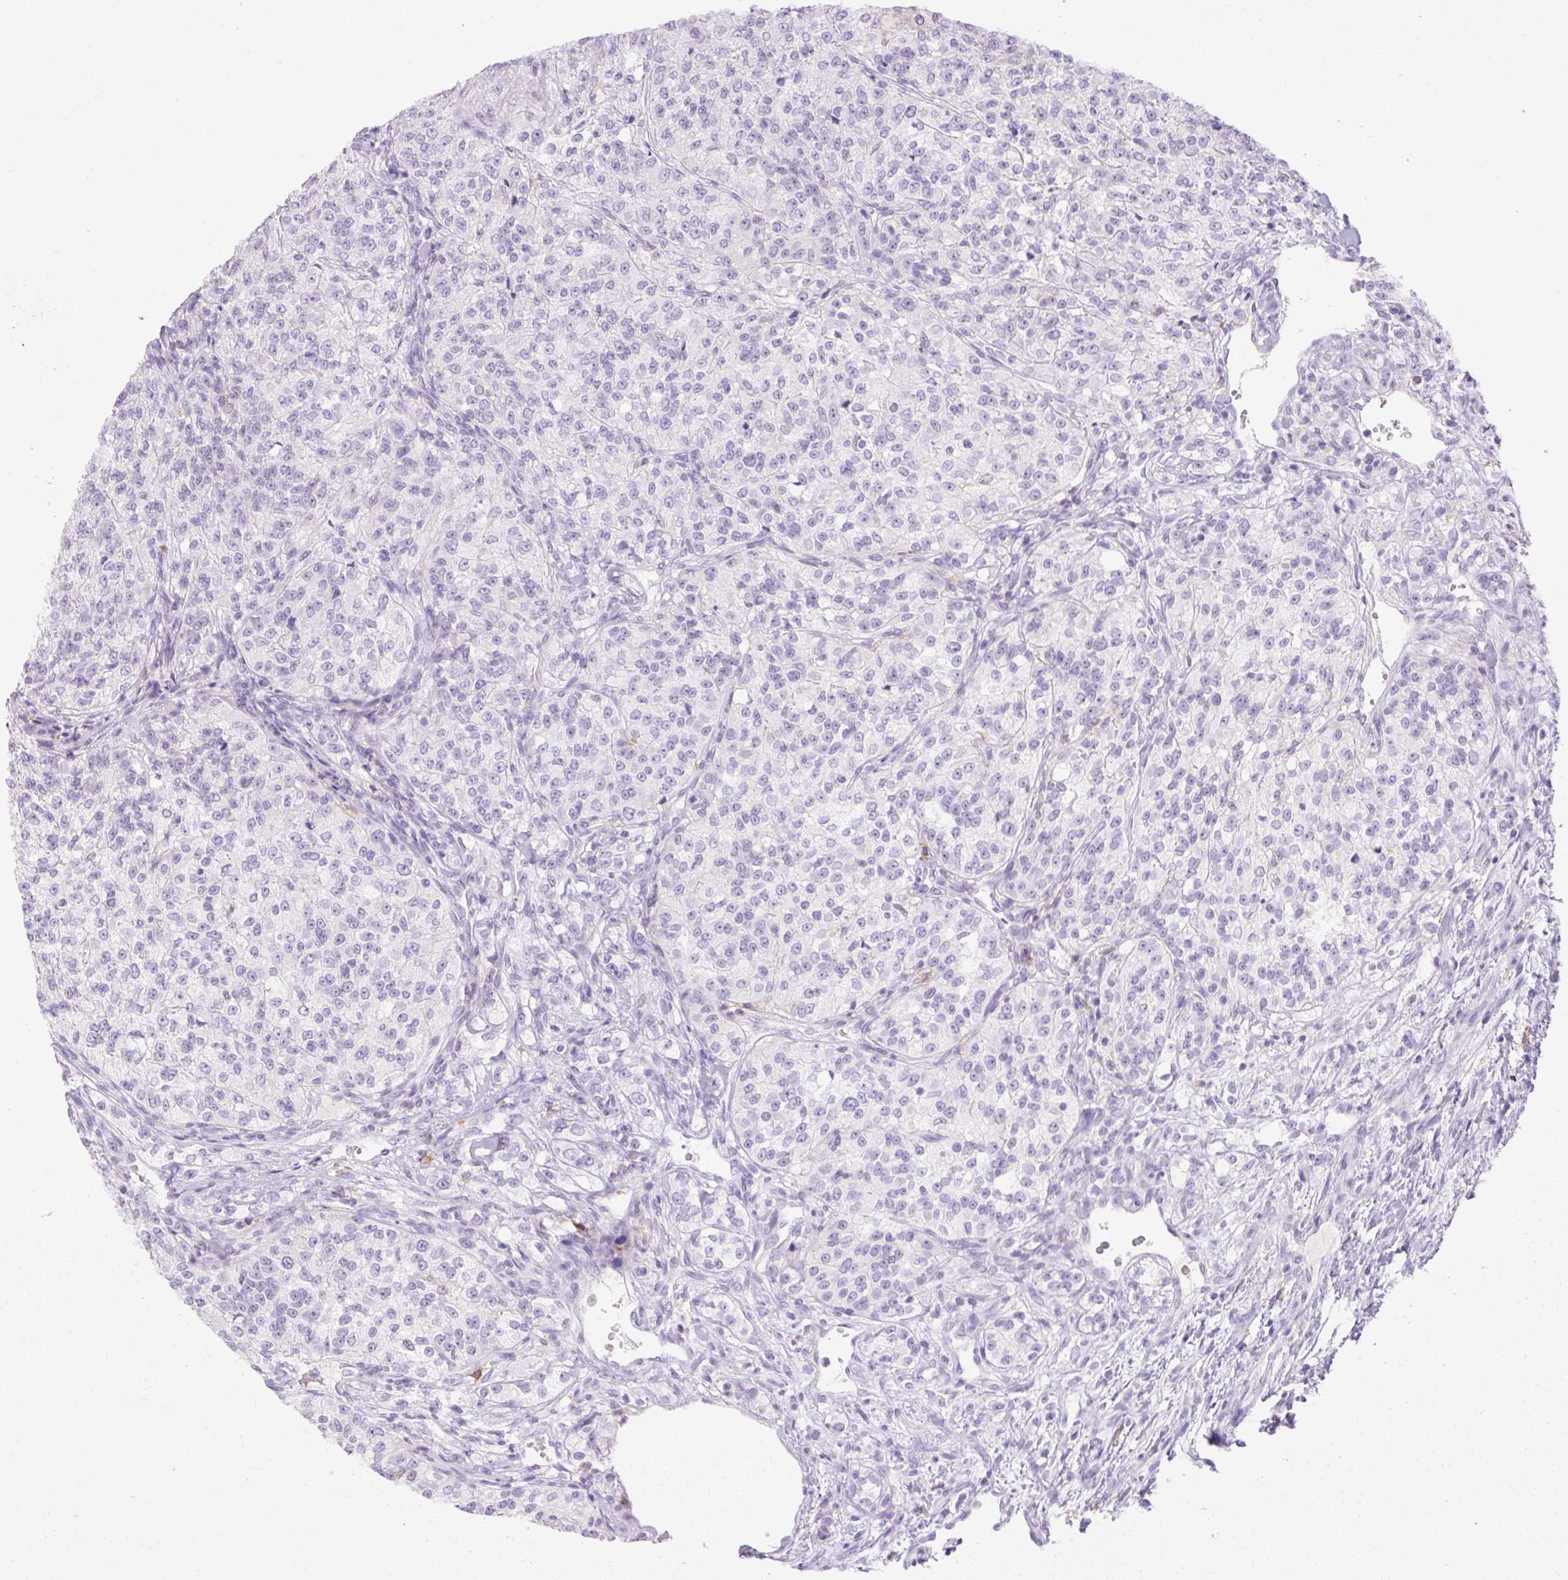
{"staining": {"intensity": "negative", "quantity": "none", "location": "none"}, "tissue": "renal cancer", "cell_type": "Tumor cells", "image_type": "cancer", "snomed": [{"axis": "morphology", "description": "Adenocarcinoma, NOS"}, {"axis": "topography", "description": "Kidney"}], "caption": "Tumor cells show no significant protein staining in adenocarcinoma (renal).", "gene": "SIGLEC1", "patient": {"sex": "female", "age": 63}}